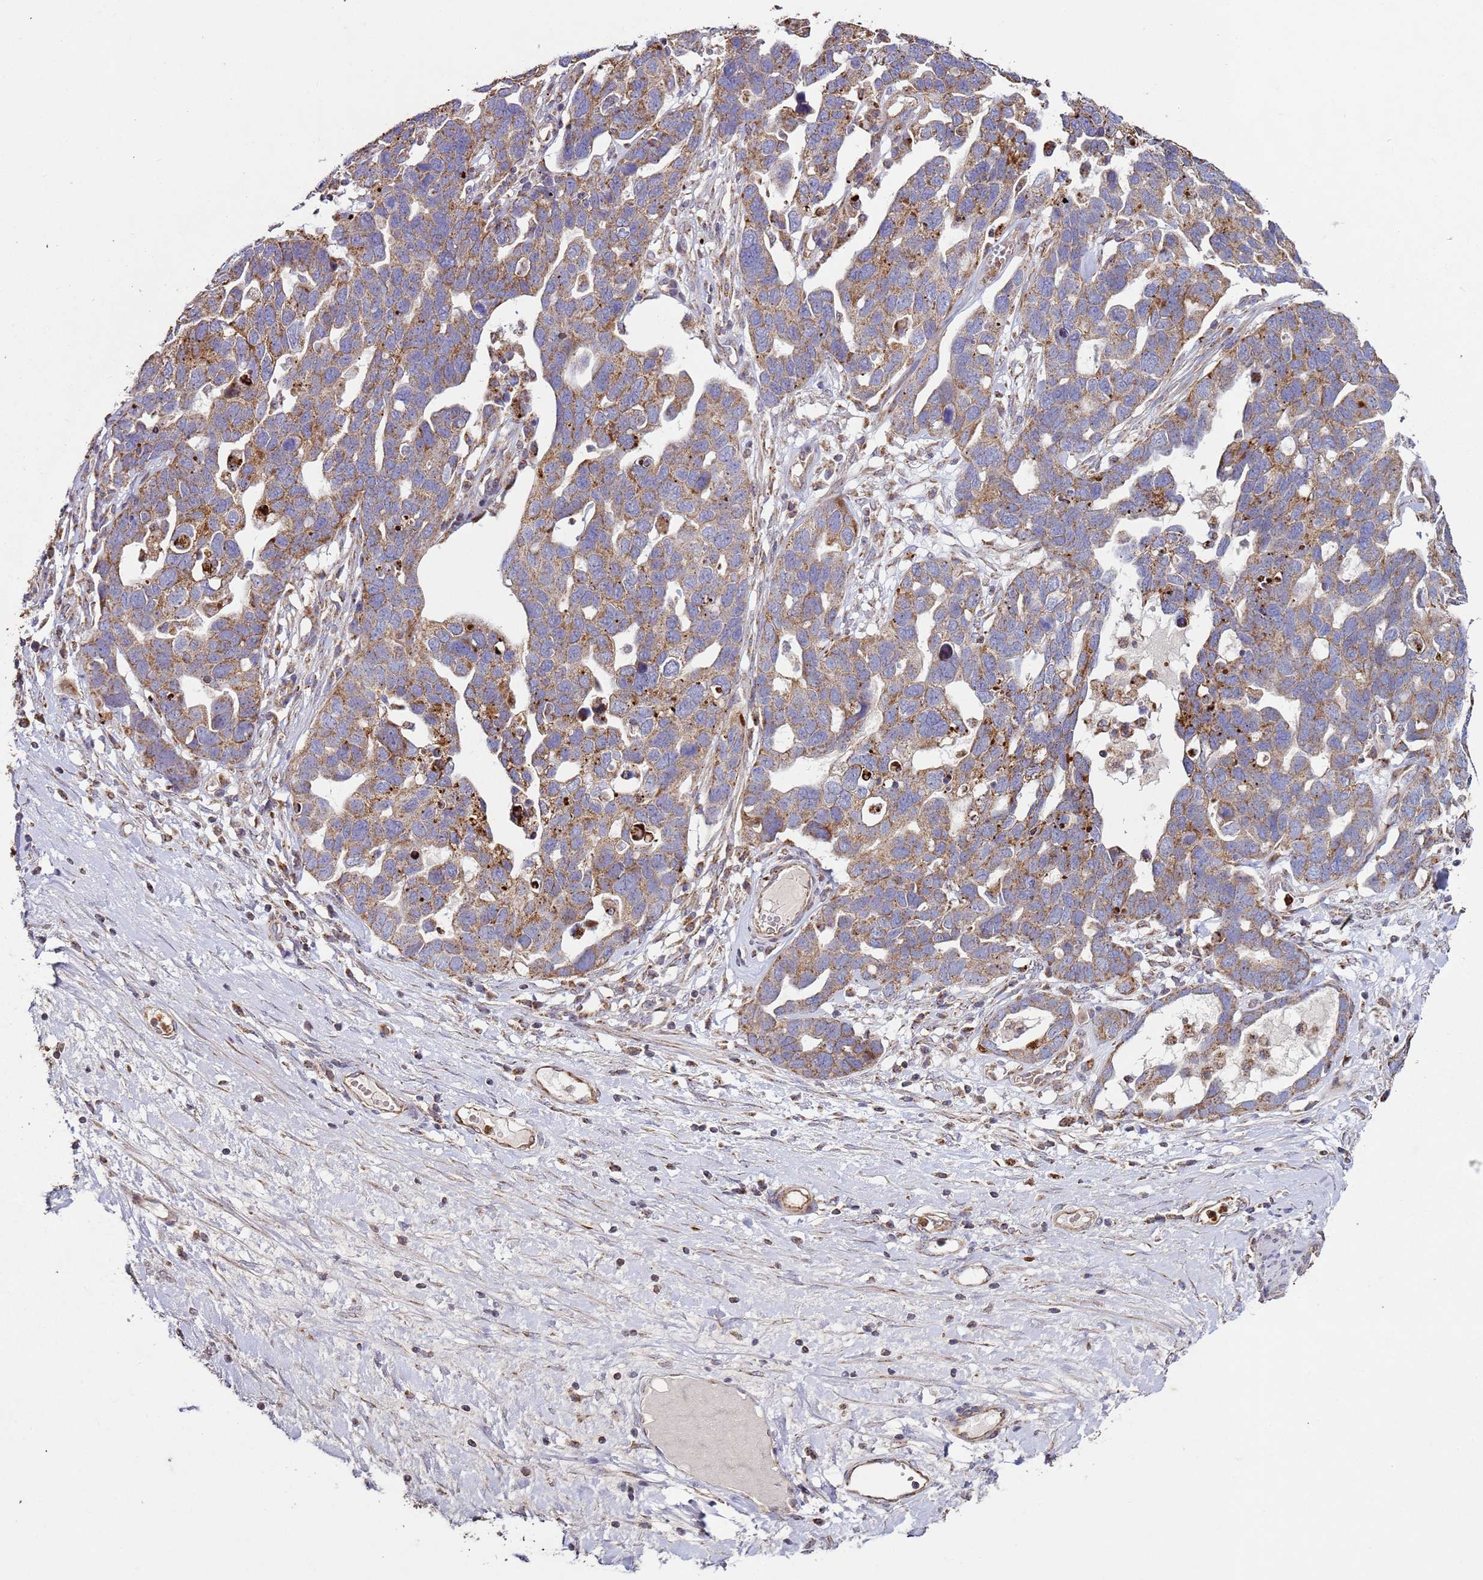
{"staining": {"intensity": "moderate", "quantity": ">75%", "location": "cytoplasmic/membranous"}, "tissue": "ovarian cancer", "cell_type": "Tumor cells", "image_type": "cancer", "snomed": [{"axis": "morphology", "description": "Cystadenocarcinoma, serous, NOS"}, {"axis": "topography", "description": "Ovary"}], "caption": "Immunohistochemistry (IHC) of ovarian cancer exhibits medium levels of moderate cytoplasmic/membranous positivity in approximately >75% of tumor cells.", "gene": "FBXO33", "patient": {"sex": "female", "age": 54}}